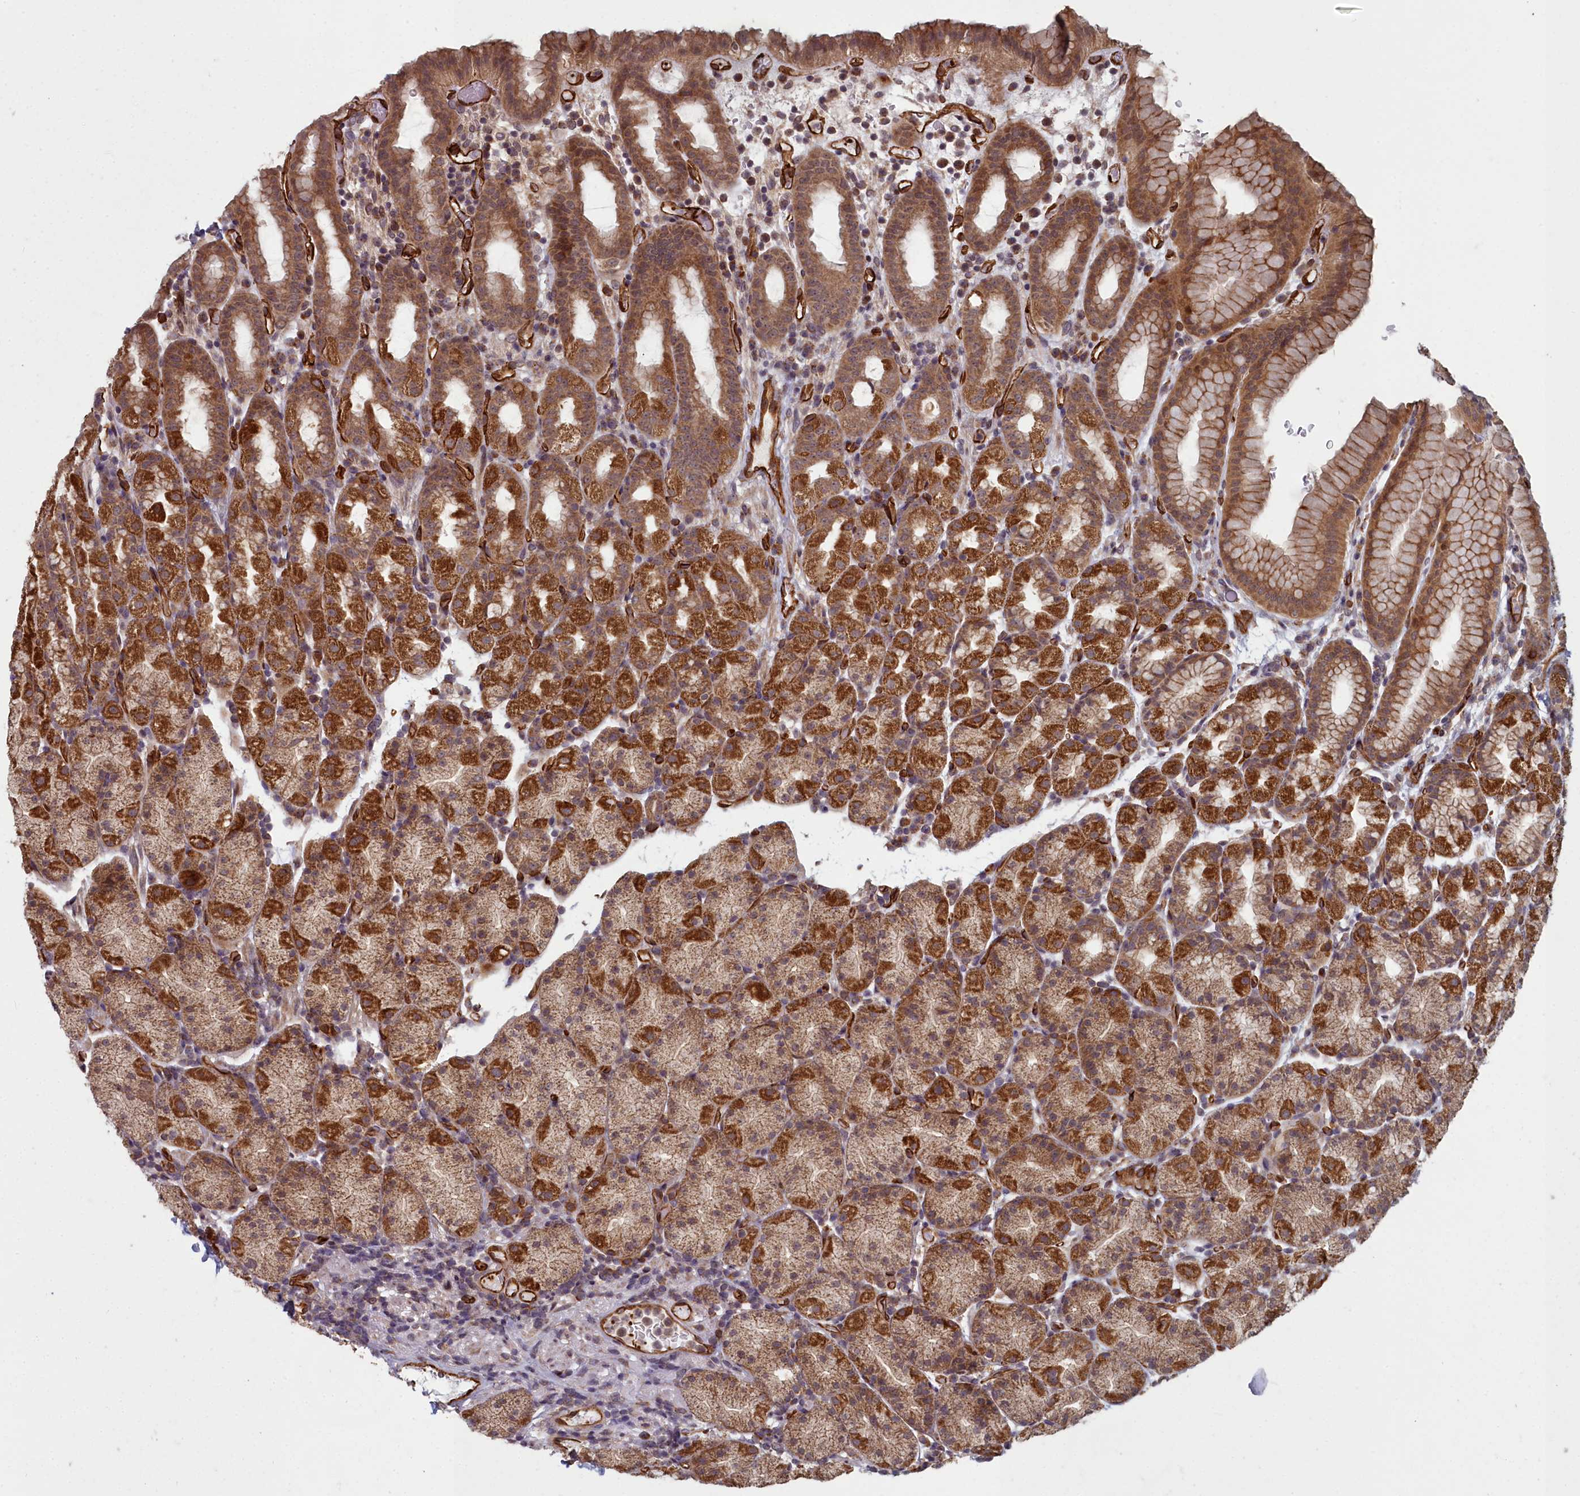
{"staining": {"intensity": "strong", "quantity": ">75%", "location": "cytoplasmic/membranous"}, "tissue": "stomach", "cell_type": "Glandular cells", "image_type": "normal", "snomed": [{"axis": "morphology", "description": "Normal tissue, NOS"}, {"axis": "topography", "description": "Stomach, upper"}, {"axis": "topography", "description": "Stomach, lower"}, {"axis": "topography", "description": "Small intestine"}], "caption": "DAB (3,3'-diaminobenzidine) immunohistochemical staining of benign human stomach reveals strong cytoplasmic/membranous protein expression in about >75% of glandular cells.", "gene": "TSPYL4", "patient": {"sex": "male", "age": 68}}